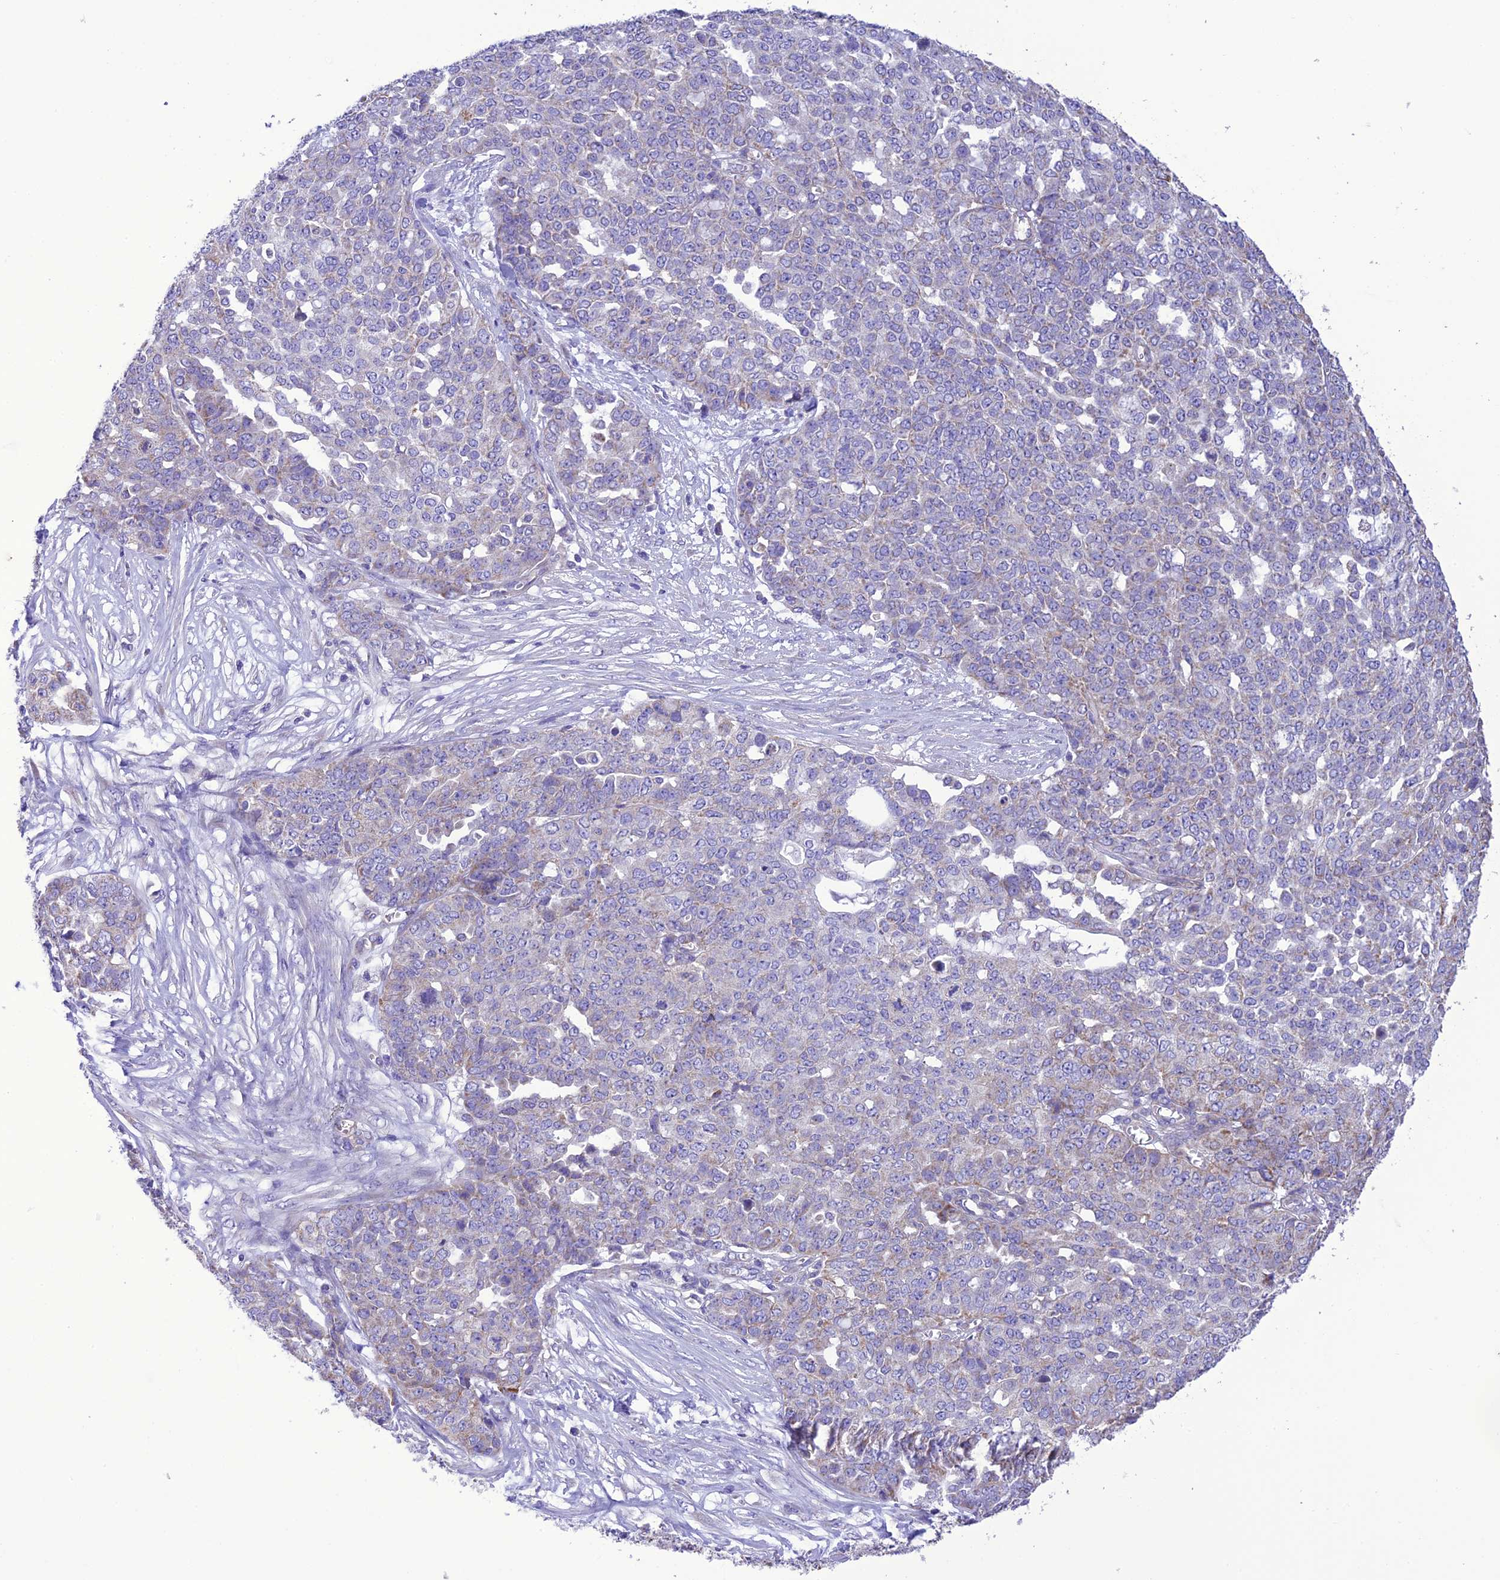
{"staining": {"intensity": "weak", "quantity": "<25%", "location": "cytoplasmic/membranous"}, "tissue": "ovarian cancer", "cell_type": "Tumor cells", "image_type": "cancer", "snomed": [{"axis": "morphology", "description": "Cystadenocarcinoma, serous, NOS"}, {"axis": "topography", "description": "Soft tissue"}, {"axis": "topography", "description": "Ovary"}], "caption": "A histopathology image of ovarian cancer stained for a protein exhibits no brown staining in tumor cells.", "gene": "MAP3K12", "patient": {"sex": "female", "age": 57}}